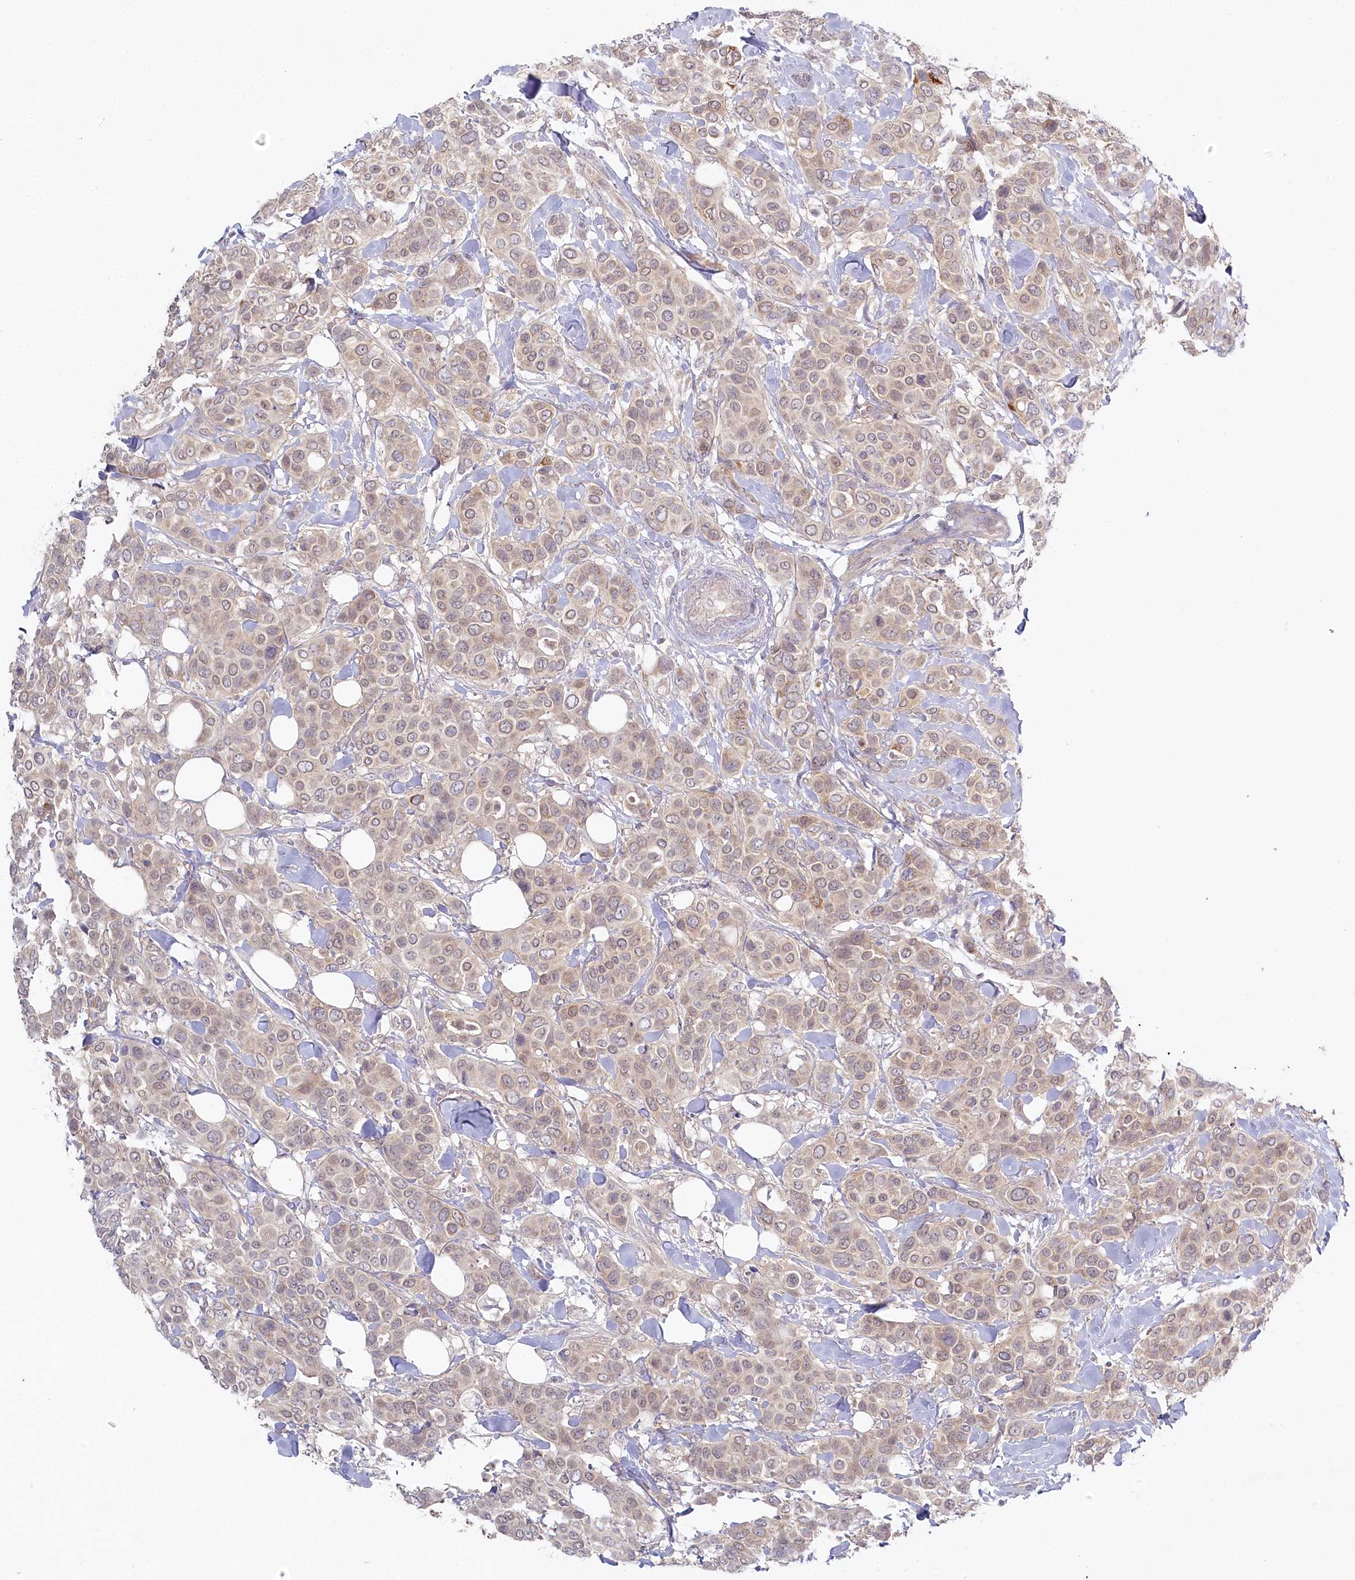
{"staining": {"intensity": "weak", "quantity": "<25%", "location": "cytoplasmic/membranous"}, "tissue": "breast cancer", "cell_type": "Tumor cells", "image_type": "cancer", "snomed": [{"axis": "morphology", "description": "Lobular carcinoma"}, {"axis": "topography", "description": "Breast"}], "caption": "Immunohistochemical staining of breast lobular carcinoma displays no significant positivity in tumor cells.", "gene": "AAMDC", "patient": {"sex": "female", "age": 51}}